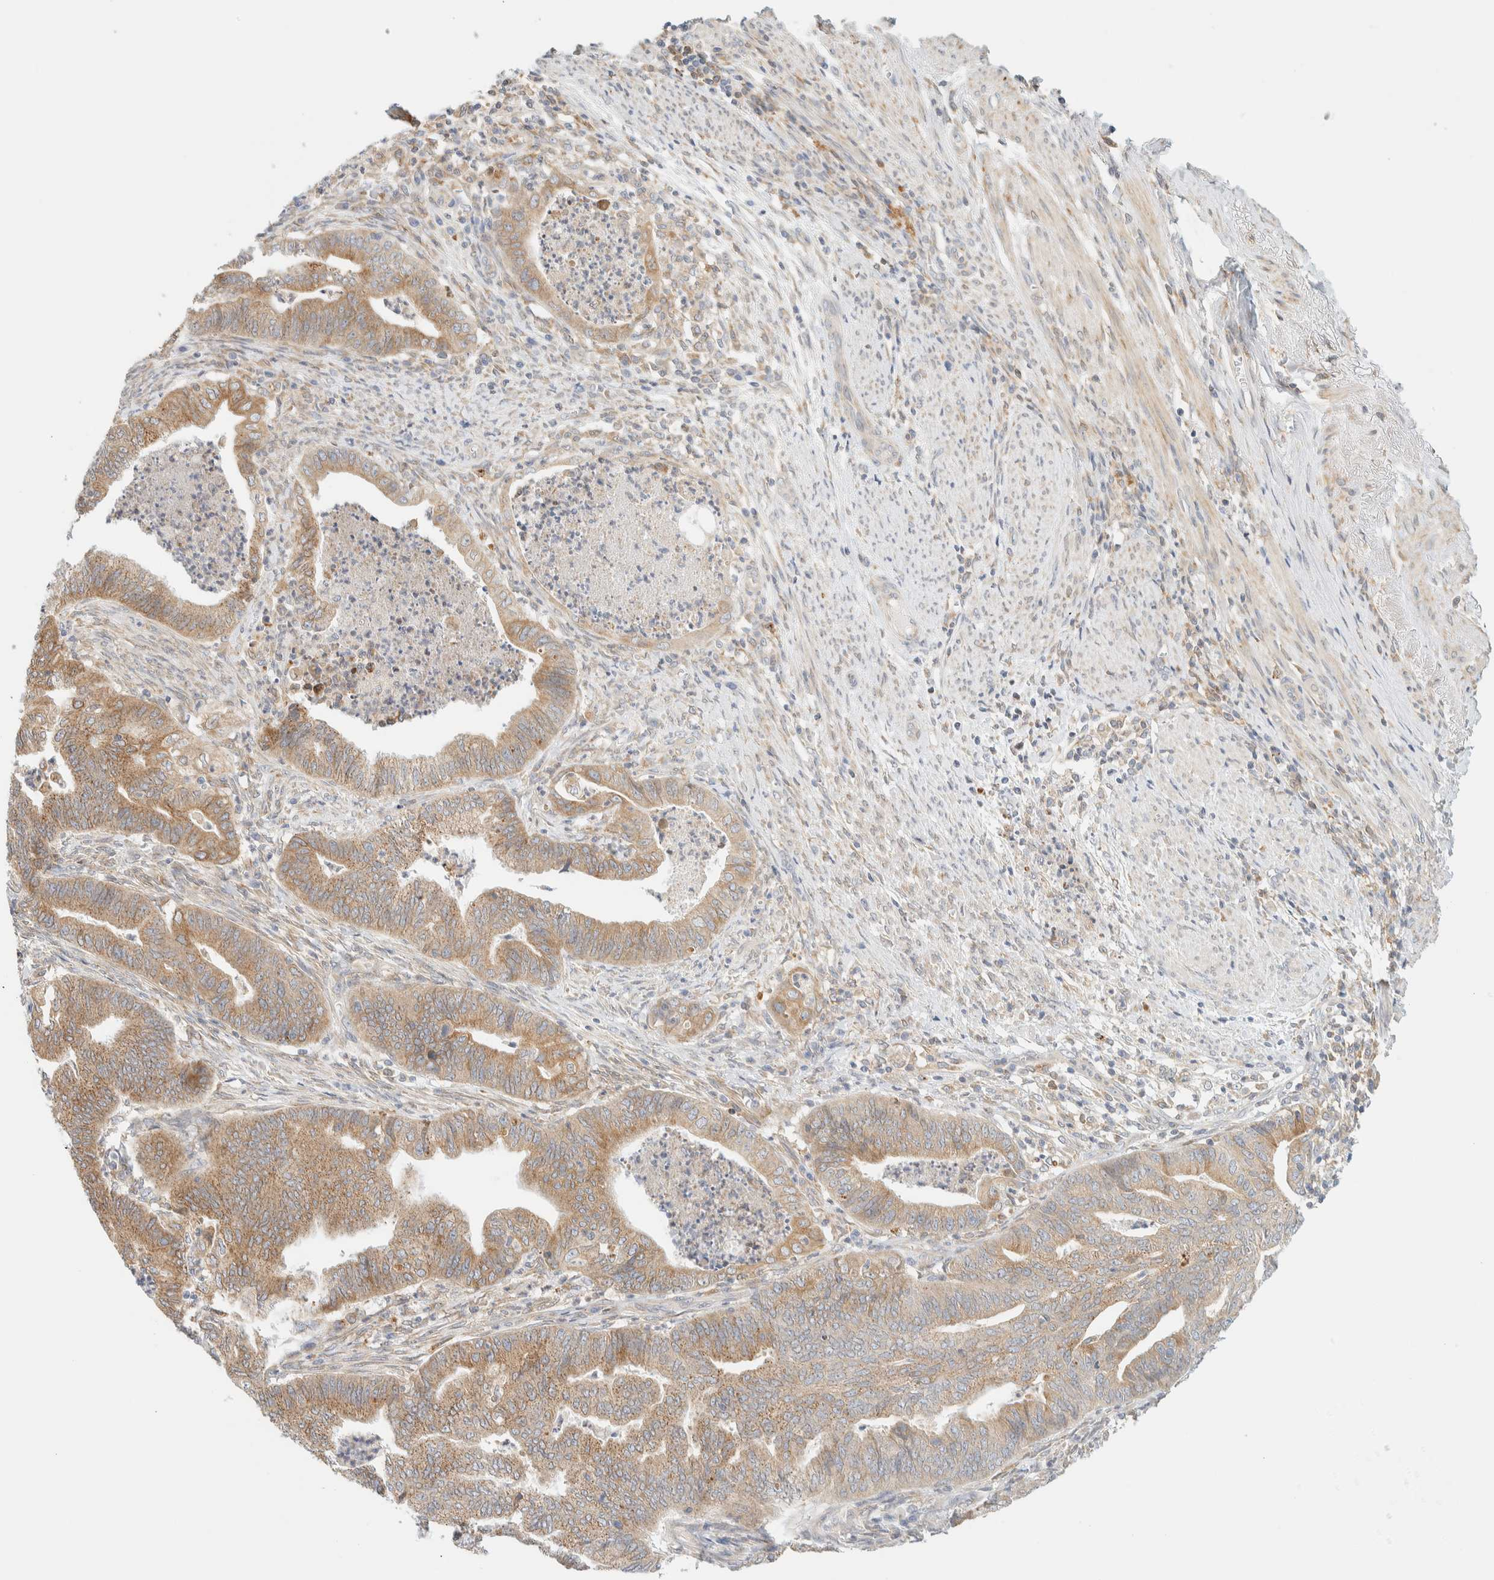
{"staining": {"intensity": "moderate", "quantity": ">75%", "location": "cytoplasmic/membranous"}, "tissue": "endometrial cancer", "cell_type": "Tumor cells", "image_type": "cancer", "snomed": [{"axis": "morphology", "description": "Polyp, NOS"}, {"axis": "morphology", "description": "Adenocarcinoma, NOS"}, {"axis": "morphology", "description": "Adenoma, NOS"}, {"axis": "topography", "description": "Endometrium"}], "caption": "Human adenocarcinoma (endometrial) stained with a protein marker shows moderate staining in tumor cells.", "gene": "NT5C", "patient": {"sex": "female", "age": 79}}